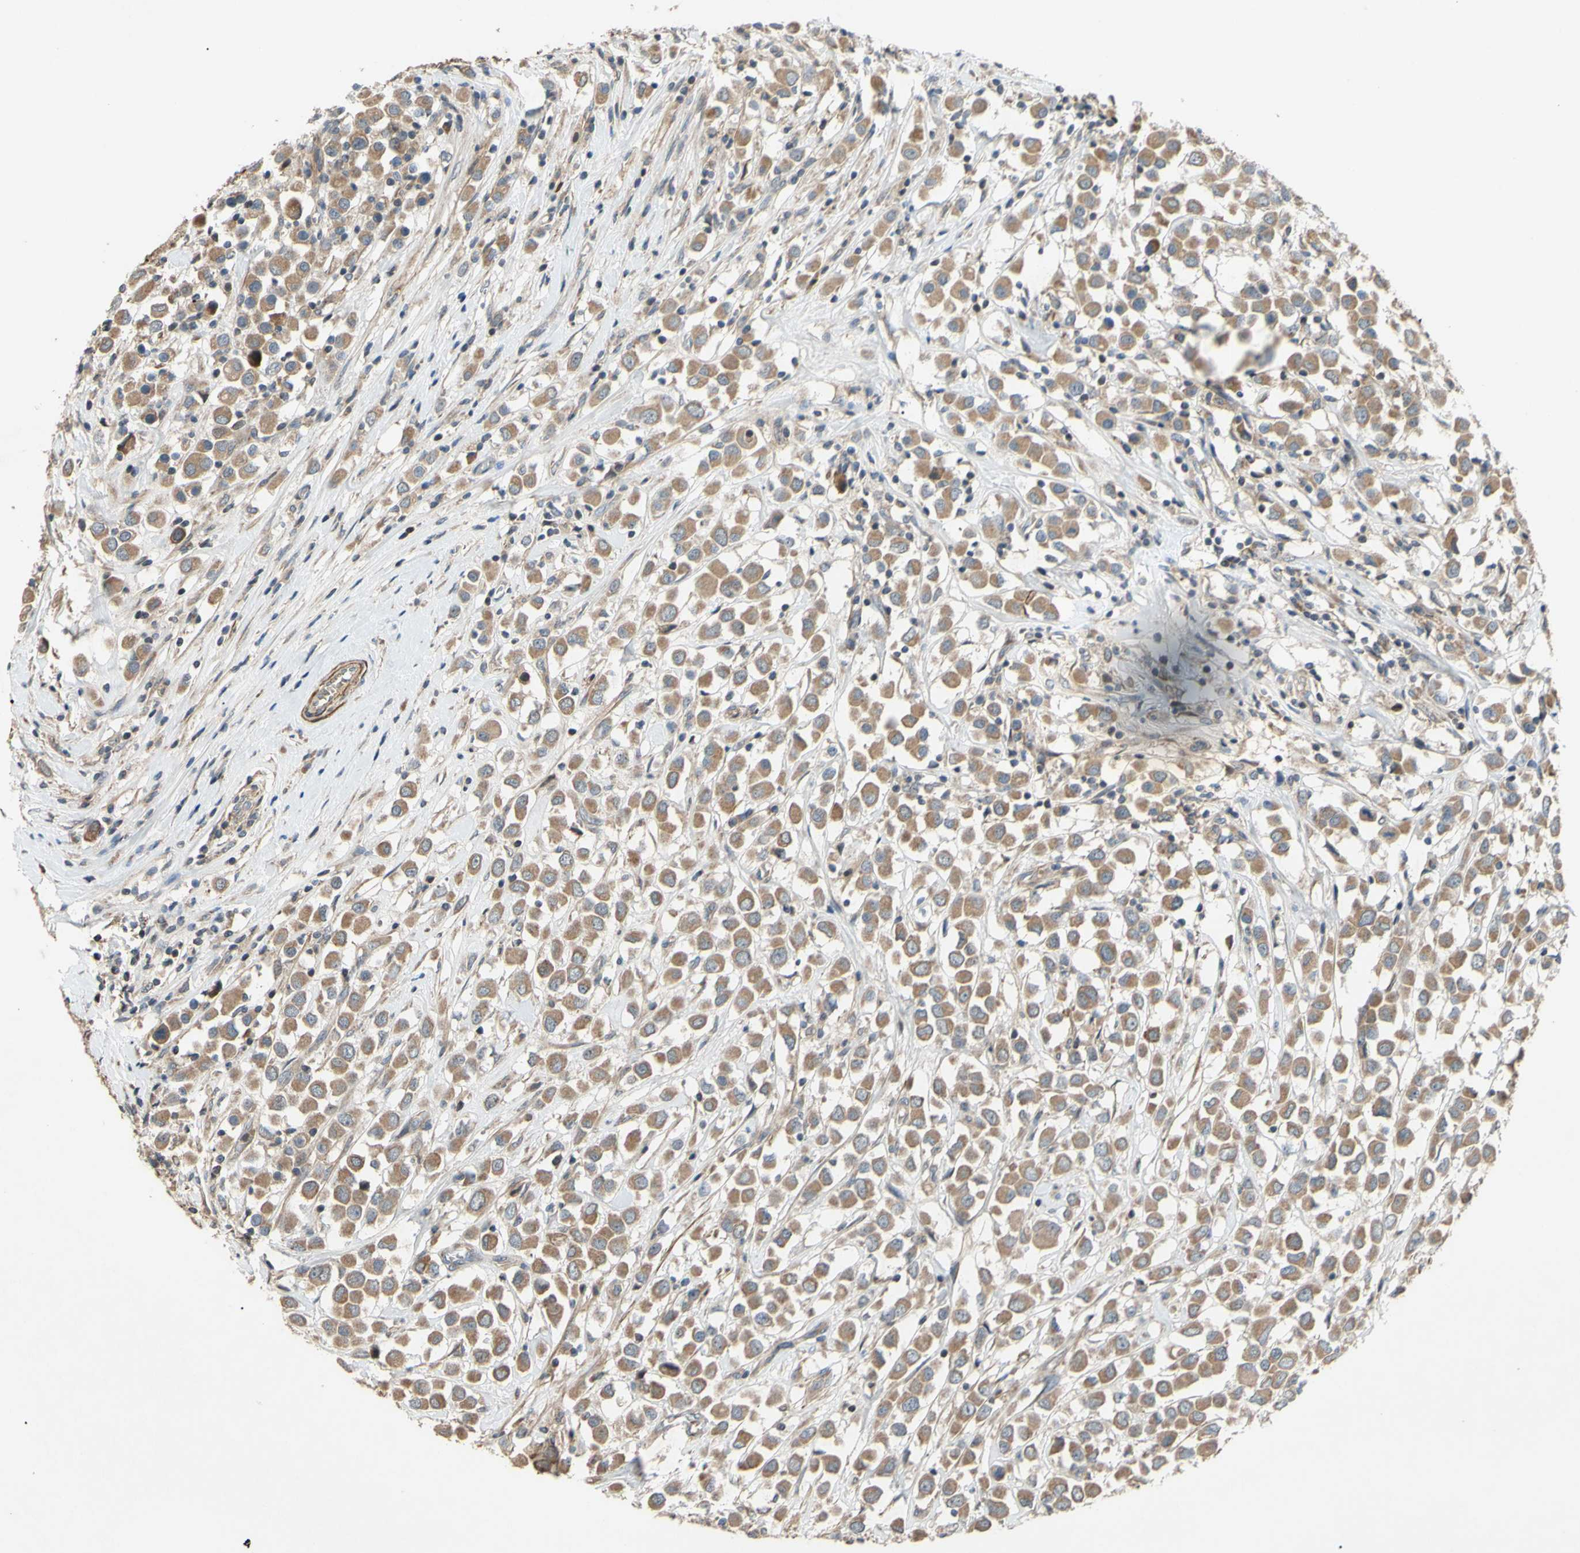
{"staining": {"intensity": "moderate", "quantity": ">75%", "location": "cytoplasmic/membranous"}, "tissue": "breast cancer", "cell_type": "Tumor cells", "image_type": "cancer", "snomed": [{"axis": "morphology", "description": "Duct carcinoma"}, {"axis": "topography", "description": "Breast"}], "caption": "A brown stain highlights moderate cytoplasmic/membranous expression of a protein in human invasive ductal carcinoma (breast) tumor cells.", "gene": "PARD6A", "patient": {"sex": "female", "age": 61}}